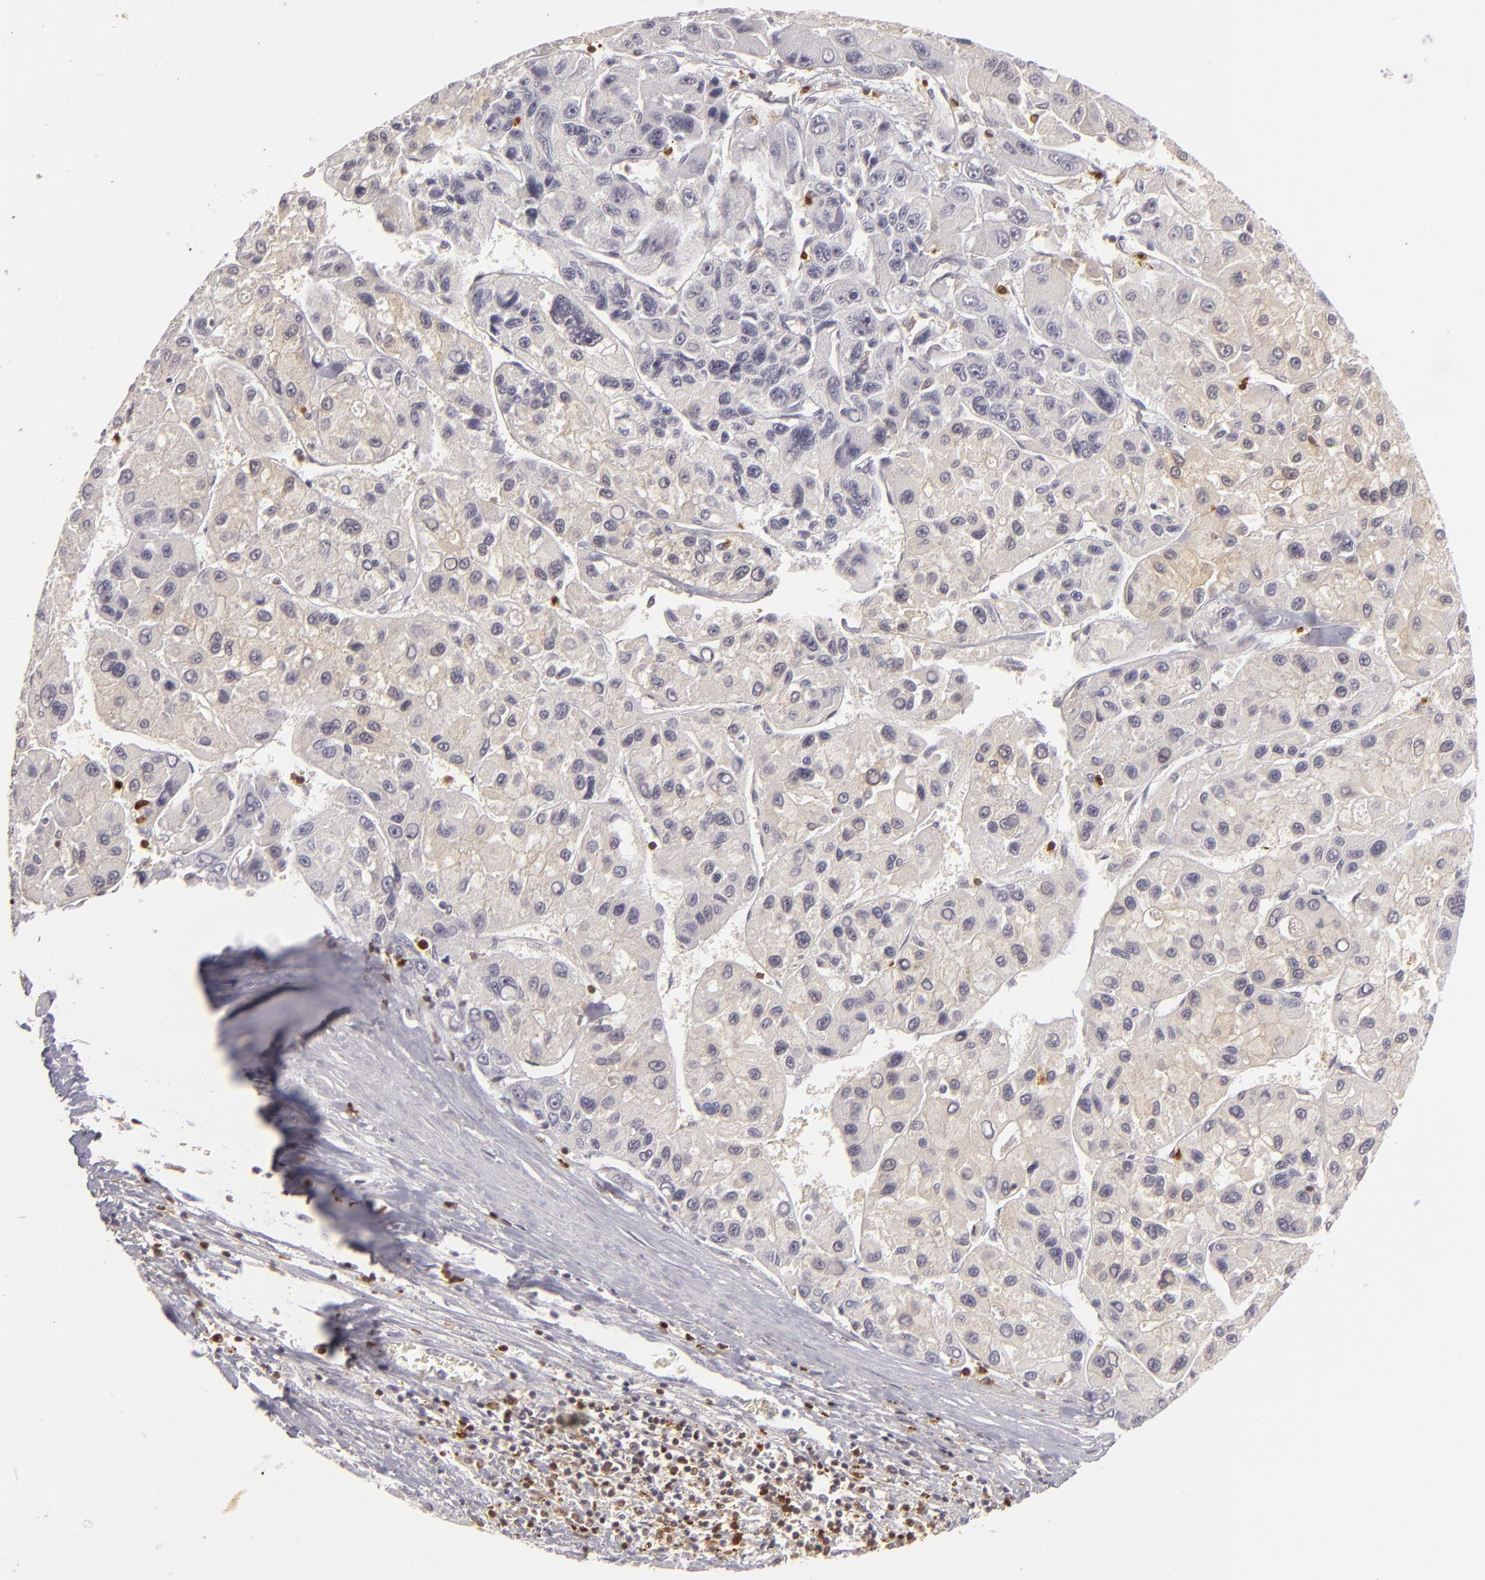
{"staining": {"intensity": "weak", "quantity": "25%-75%", "location": "cytoplasmic/membranous"}, "tissue": "liver cancer", "cell_type": "Tumor cells", "image_type": "cancer", "snomed": [{"axis": "morphology", "description": "Carcinoma, Hepatocellular, NOS"}, {"axis": "topography", "description": "Liver"}], "caption": "A histopathology image of liver cancer (hepatocellular carcinoma) stained for a protein shows weak cytoplasmic/membranous brown staining in tumor cells.", "gene": "APOBEC3G", "patient": {"sex": "male", "age": 64}}